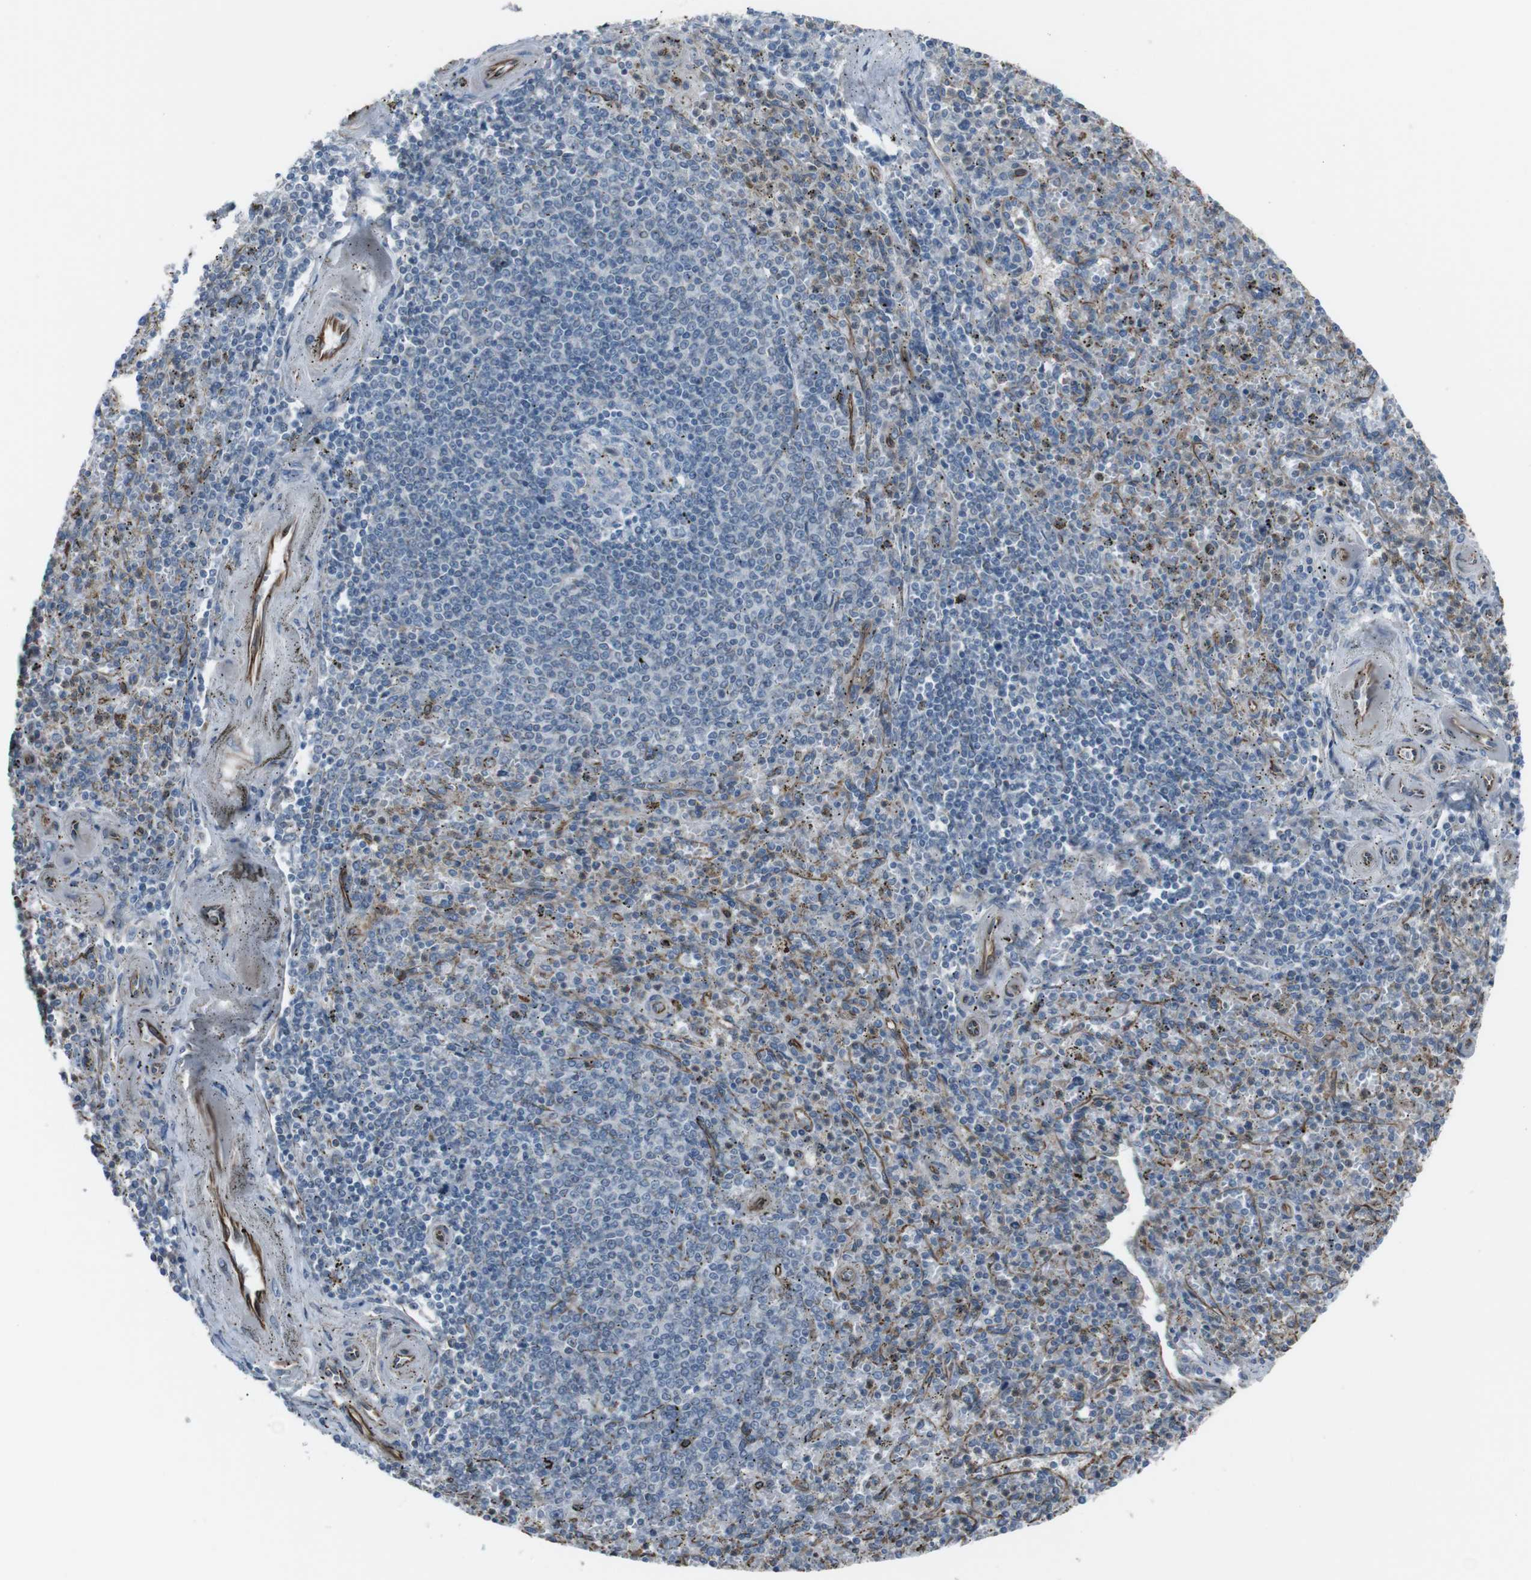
{"staining": {"intensity": "weak", "quantity": "<25%", "location": "cytoplasmic/membranous"}, "tissue": "spleen", "cell_type": "Cells in red pulp", "image_type": "normal", "snomed": [{"axis": "morphology", "description": "Normal tissue, NOS"}, {"axis": "topography", "description": "Spleen"}], "caption": "Photomicrograph shows no significant protein expression in cells in red pulp of unremarkable spleen.", "gene": "TMEM141", "patient": {"sex": "male", "age": 72}}